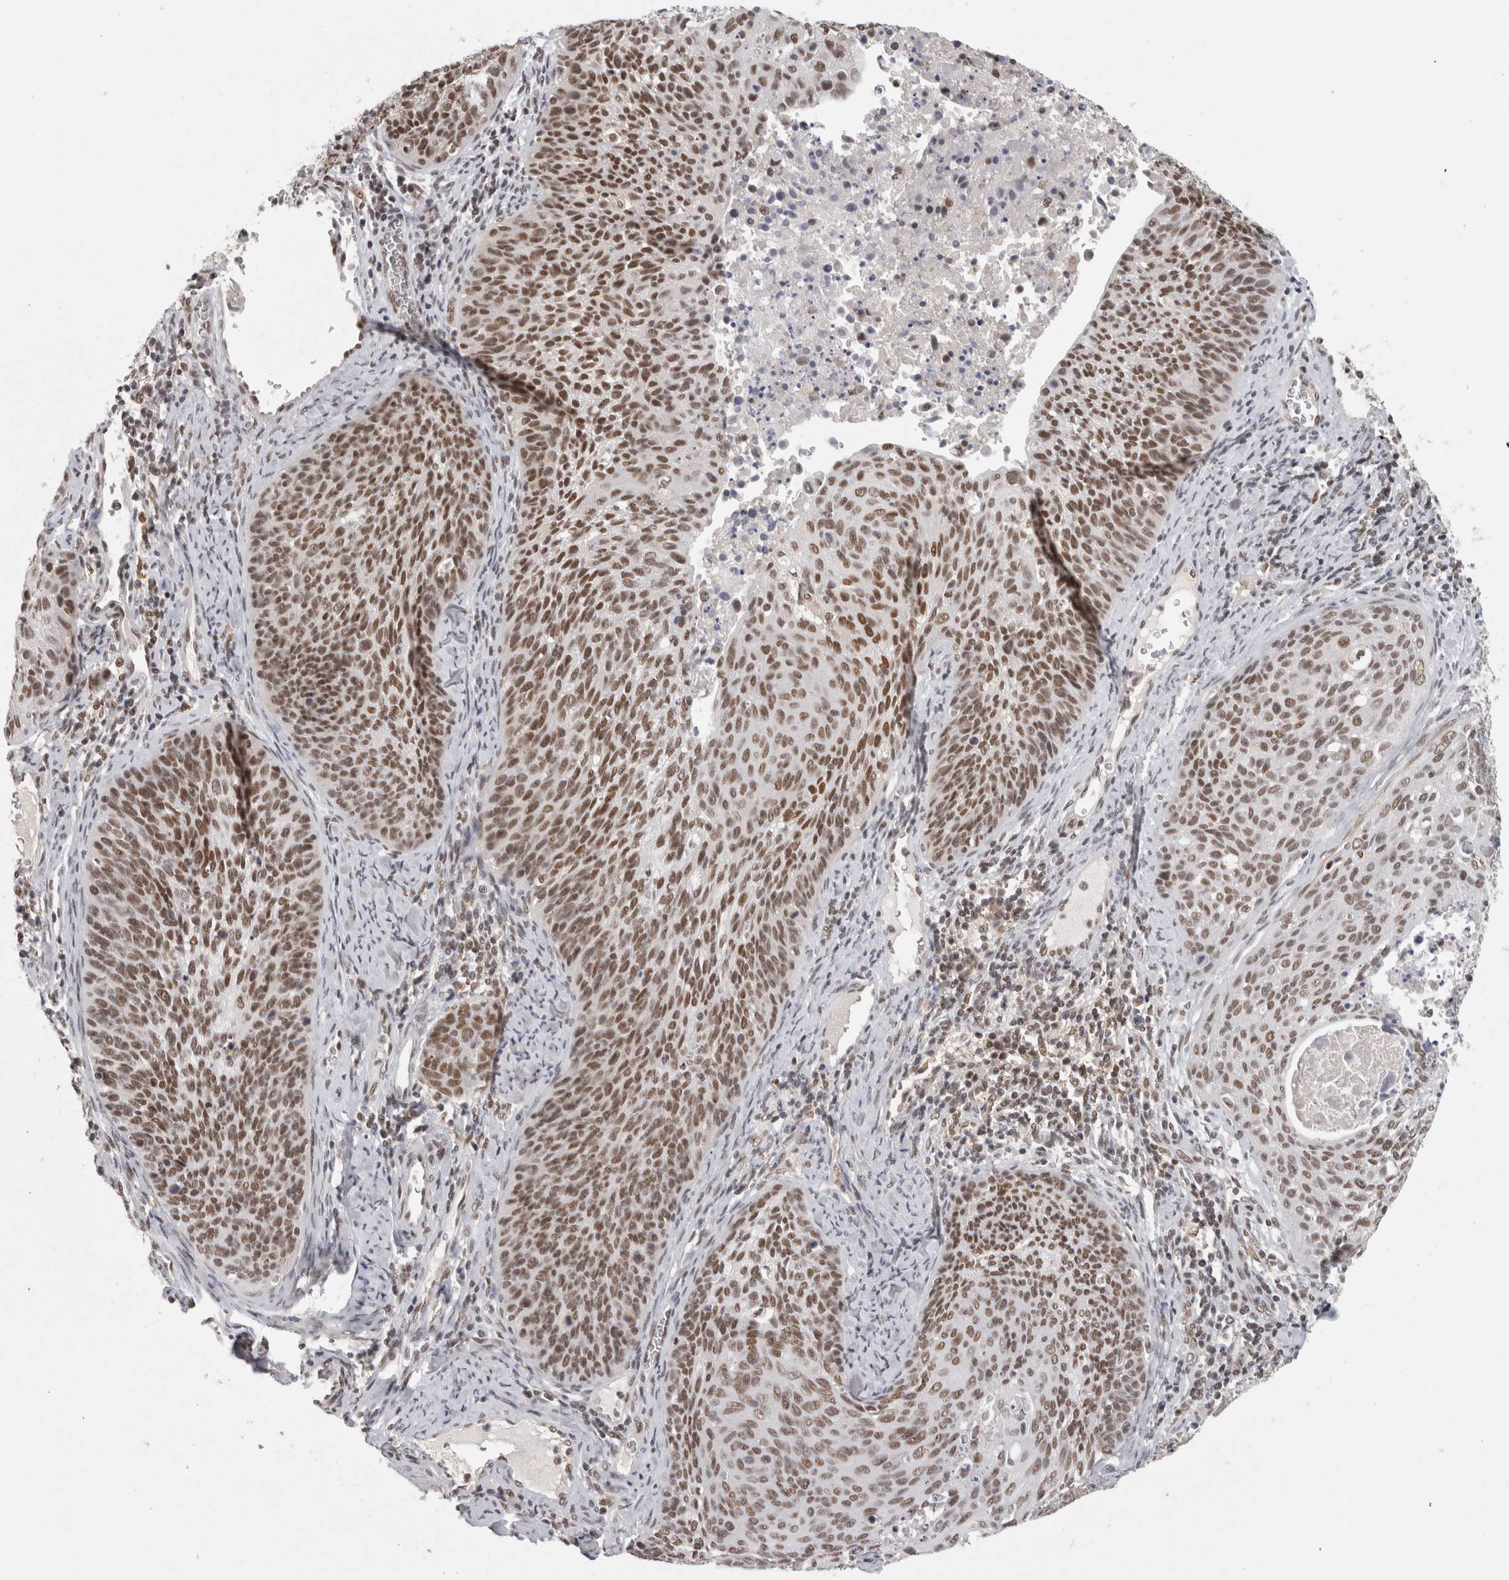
{"staining": {"intensity": "moderate", "quantity": ">75%", "location": "nuclear"}, "tissue": "cervical cancer", "cell_type": "Tumor cells", "image_type": "cancer", "snomed": [{"axis": "morphology", "description": "Squamous cell carcinoma, NOS"}, {"axis": "topography", "description": "Cervix"}], "caption": "Immunohistochemistry (IHC) of cervical squamous cell carcinoma reveals medium levels of moderate nuclear positivity in about >75% of tumor cells.", "gene": "ZNF830", "patient": {"sex": "female", "age": 55}}